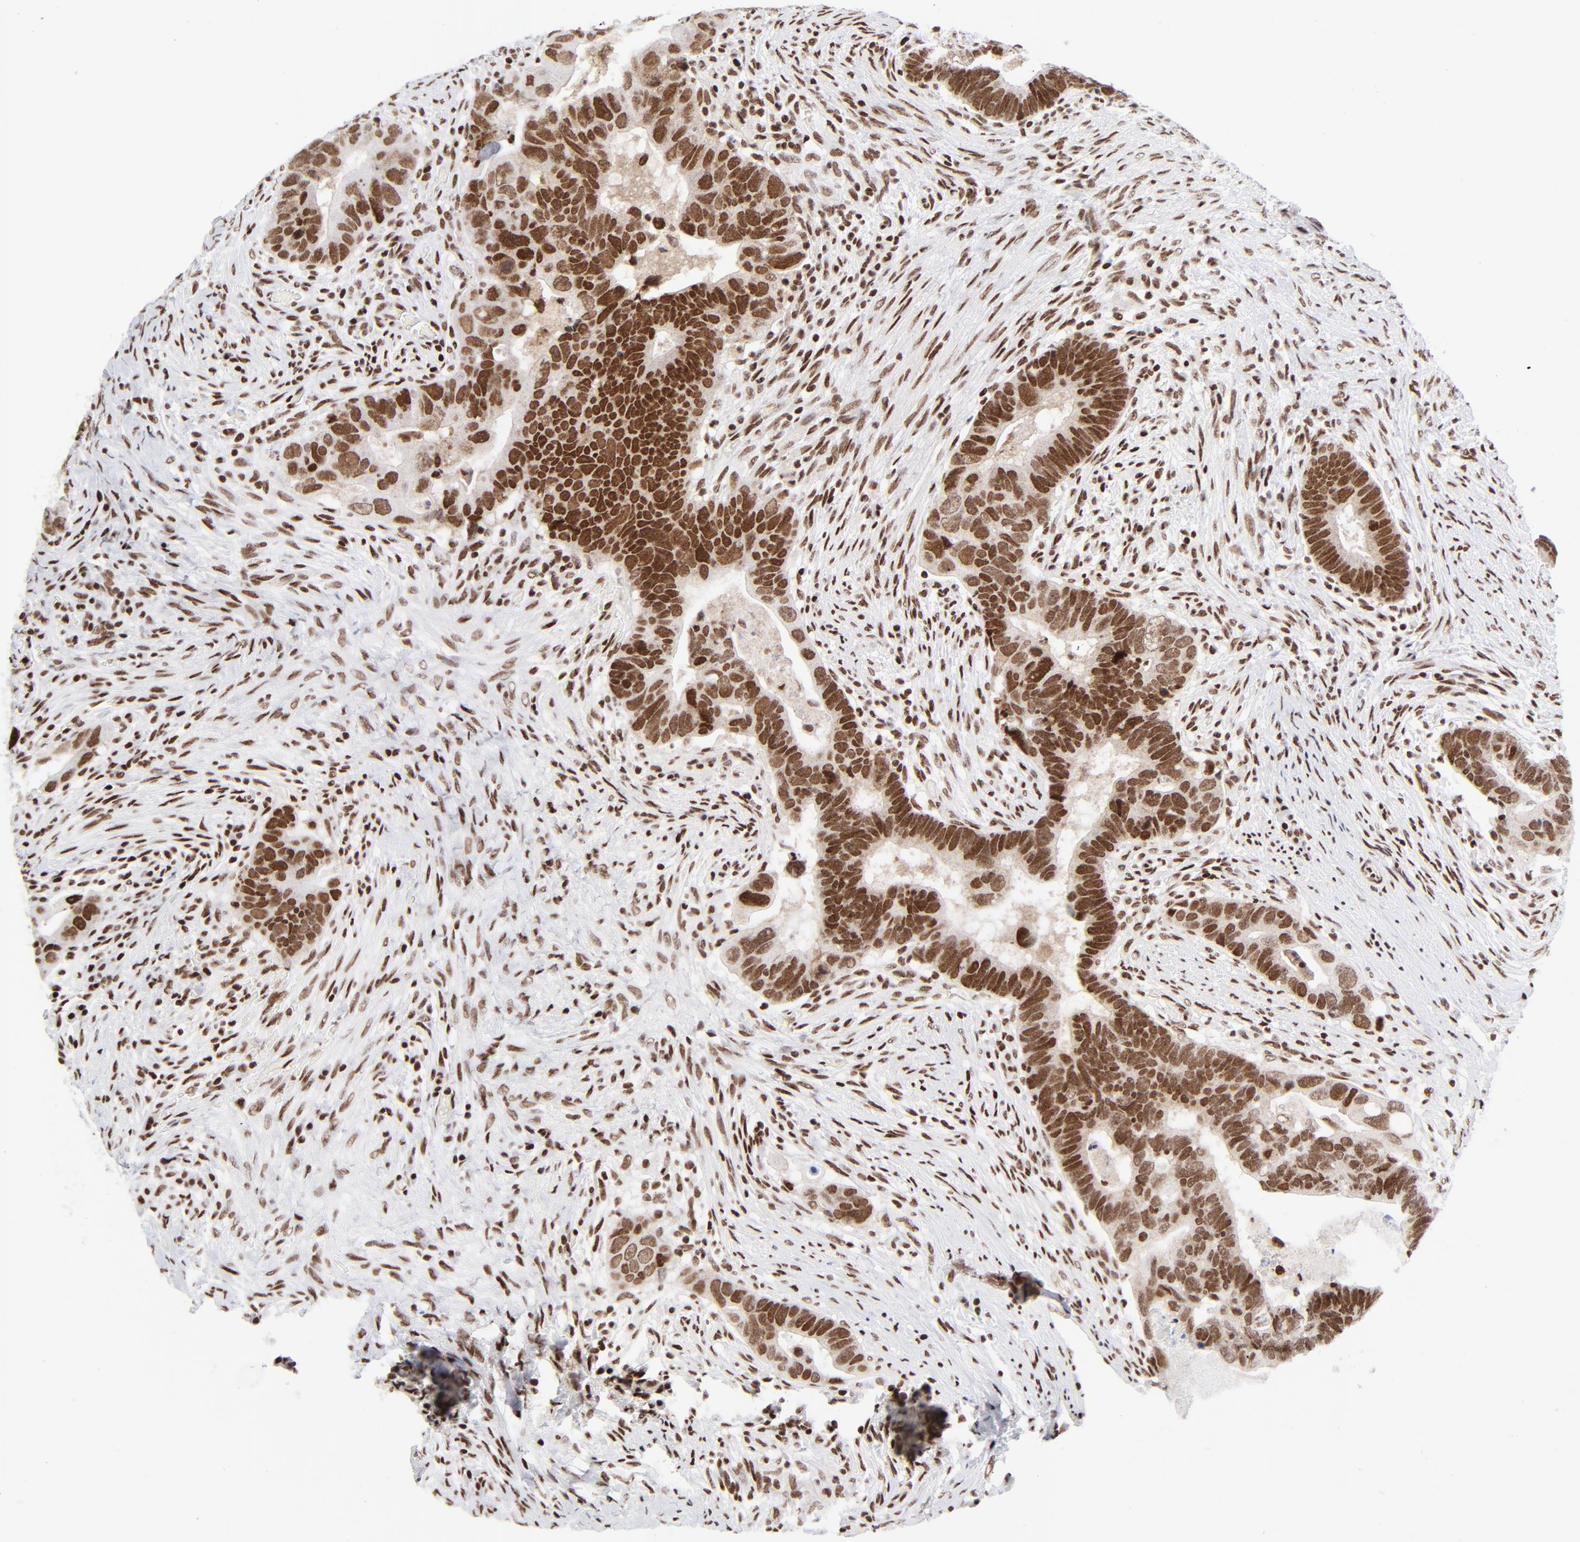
{"staining": {"intensity": "strong", "quantity": ">75%", "location": "nuclear"}, "tissue": "colorectal cancer", "cell_type": "Tumor cells", "image_type": "cancer", "snomed": [{"axis": "morphology", "description": "Adenocarcinoma, NOS"}, {"axis": "topography", "description": "Rectum"}], "caption": "This histopathology image exhibits immunohistochemistry staining of colorectal cancer (adenocarcinoma), with high strong nuclear expression in approximately >75% of tumor cells.", "gene": "NFYB", "patient": {"sex": "male", "age": 53}}